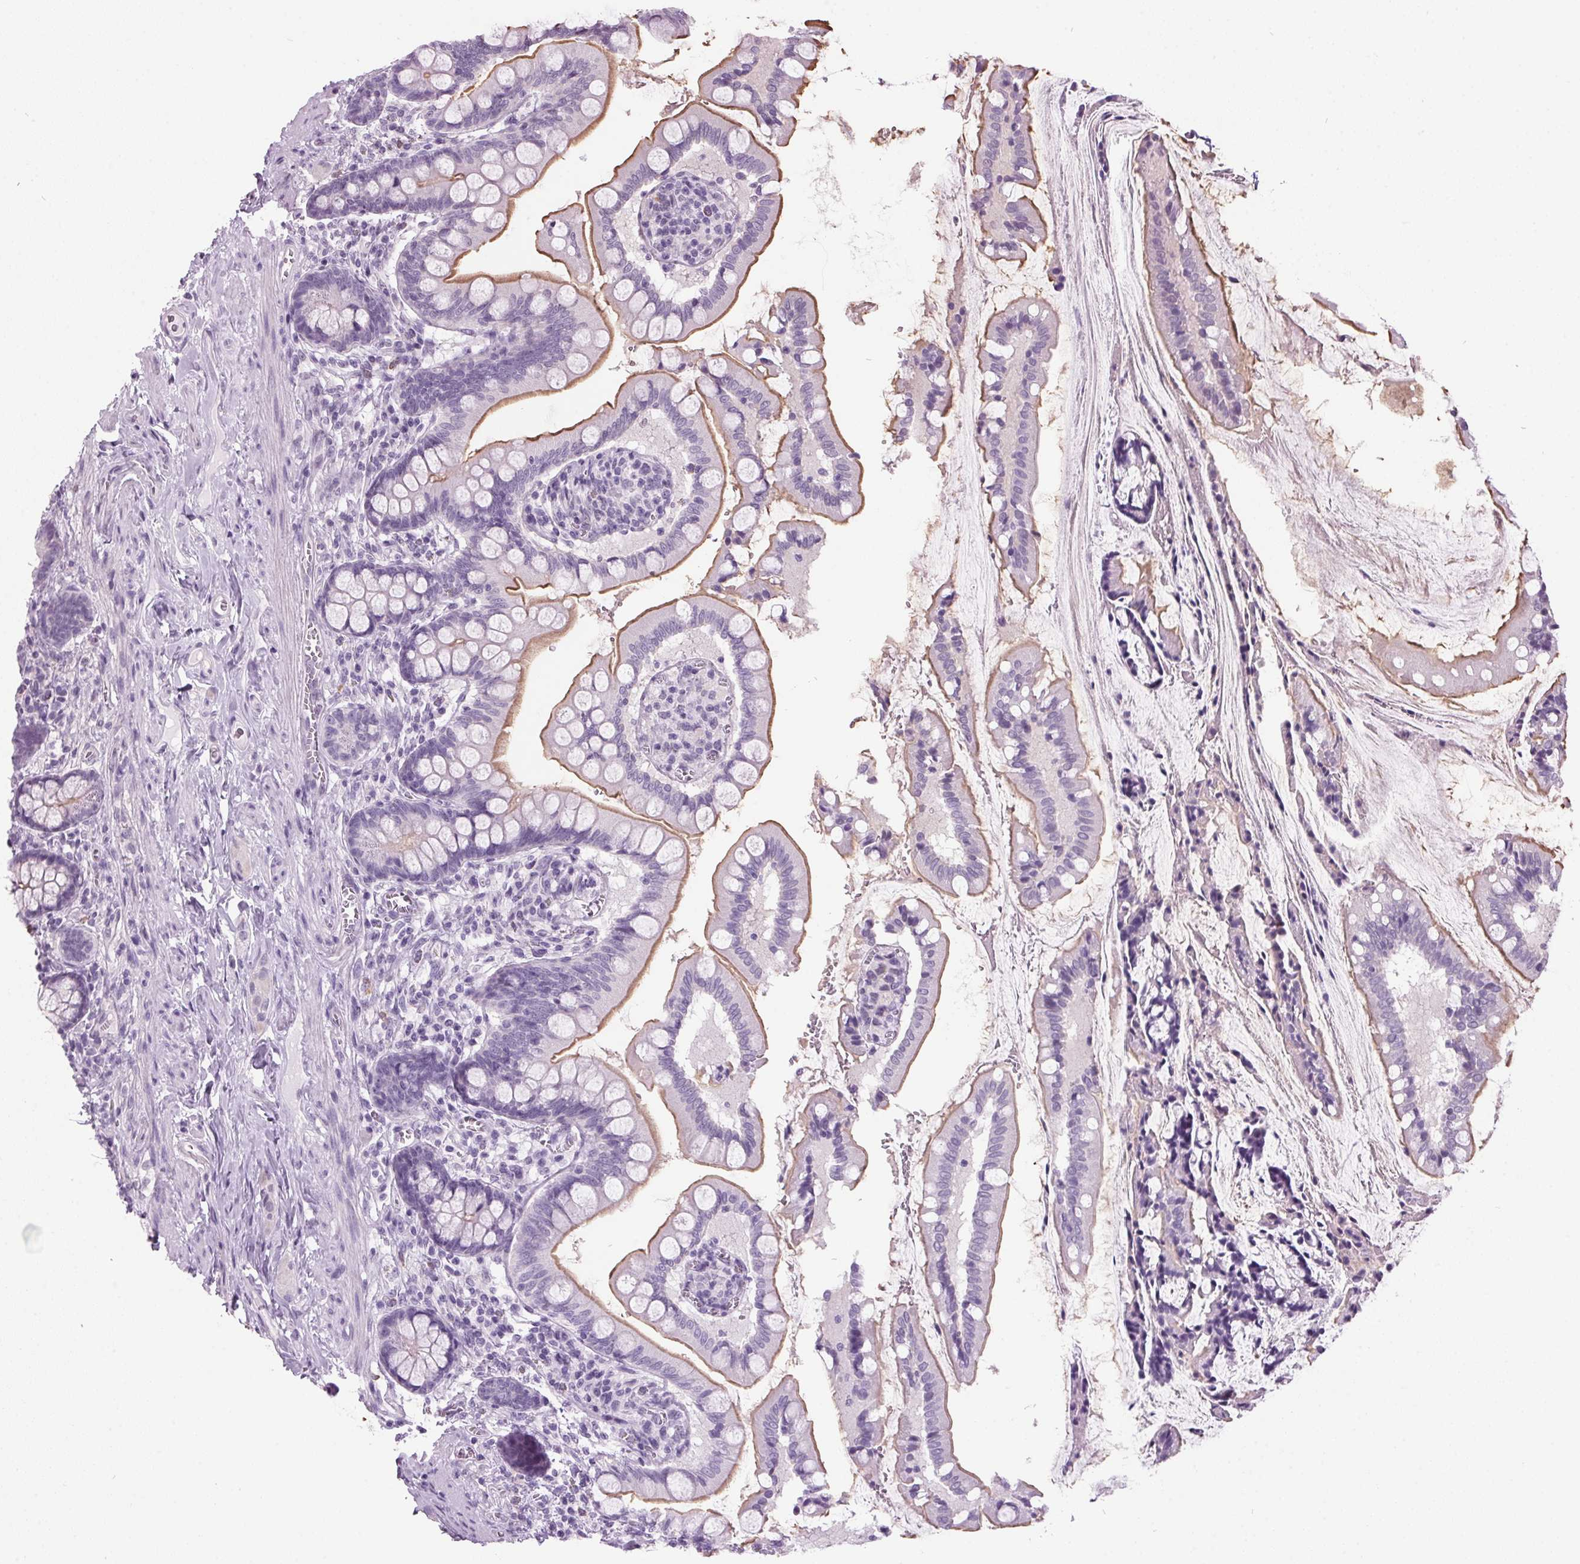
{"staining": {"intensity": "moderate", "quantity": "25%-75%", "location": "cytoplasmic/membranous"}, "tissue": "small intestine", "cell_type": "Glandular cells", "image_type": "normal", "snomed": [{"axis": "morphology", "description": "Normal tissue, NOS"}, {"axis": "topography", "description": "Small intestine"}], "caption": "Protein expression analysis of unremarkable small intestine displays moderate cytoplasmic/membranous staining in about 25%-75% of glandular cells. (DAB IHC, brown staining for protein, blue staining for nuclei).", "gene": "ODAD2", "patient": {"sex": "female", "age": 56}}